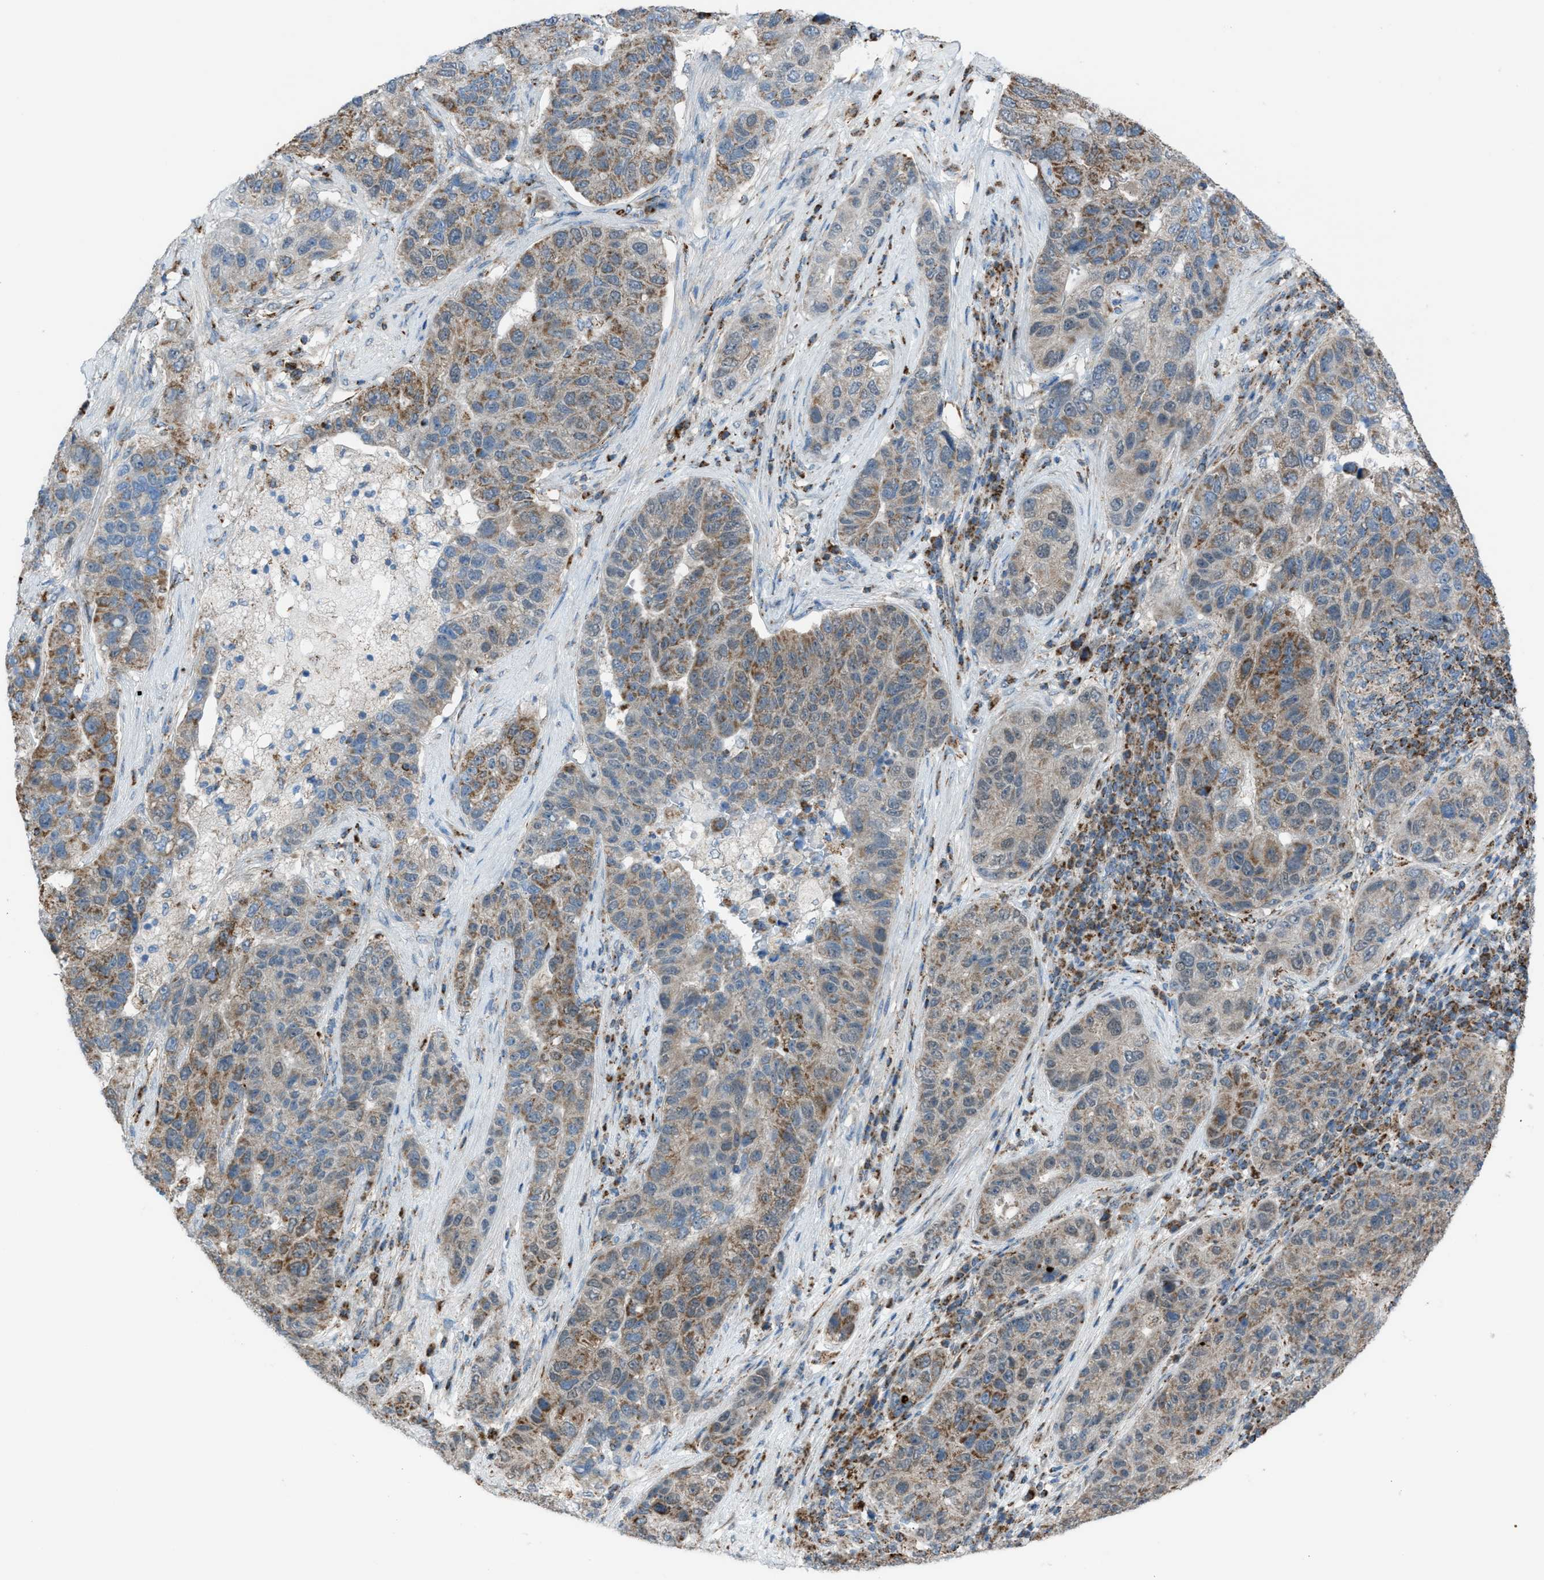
{"staining": {"intensity": "moderate", "quantity": "25%-75%", "location": "cytoplasmic/membranous"}, "tissue": "pancreatic cancer", "cell_type": "Tumor cells", "image_type": "cancer", "snomed": [{"axis": "morphology", "description": "Adenocarcinoma, NOS"}, {"axis": "topography", "description": "Pancreas"}], "caption": "This is an image of immunohistochemistry staining of pancreatic cancer (adenocarcinoma), which shows moderate staining in the cytoplasmic/membranous of tumor cells.", "gene": "SRM", "patient": {"sex": "female", "age": 61}}